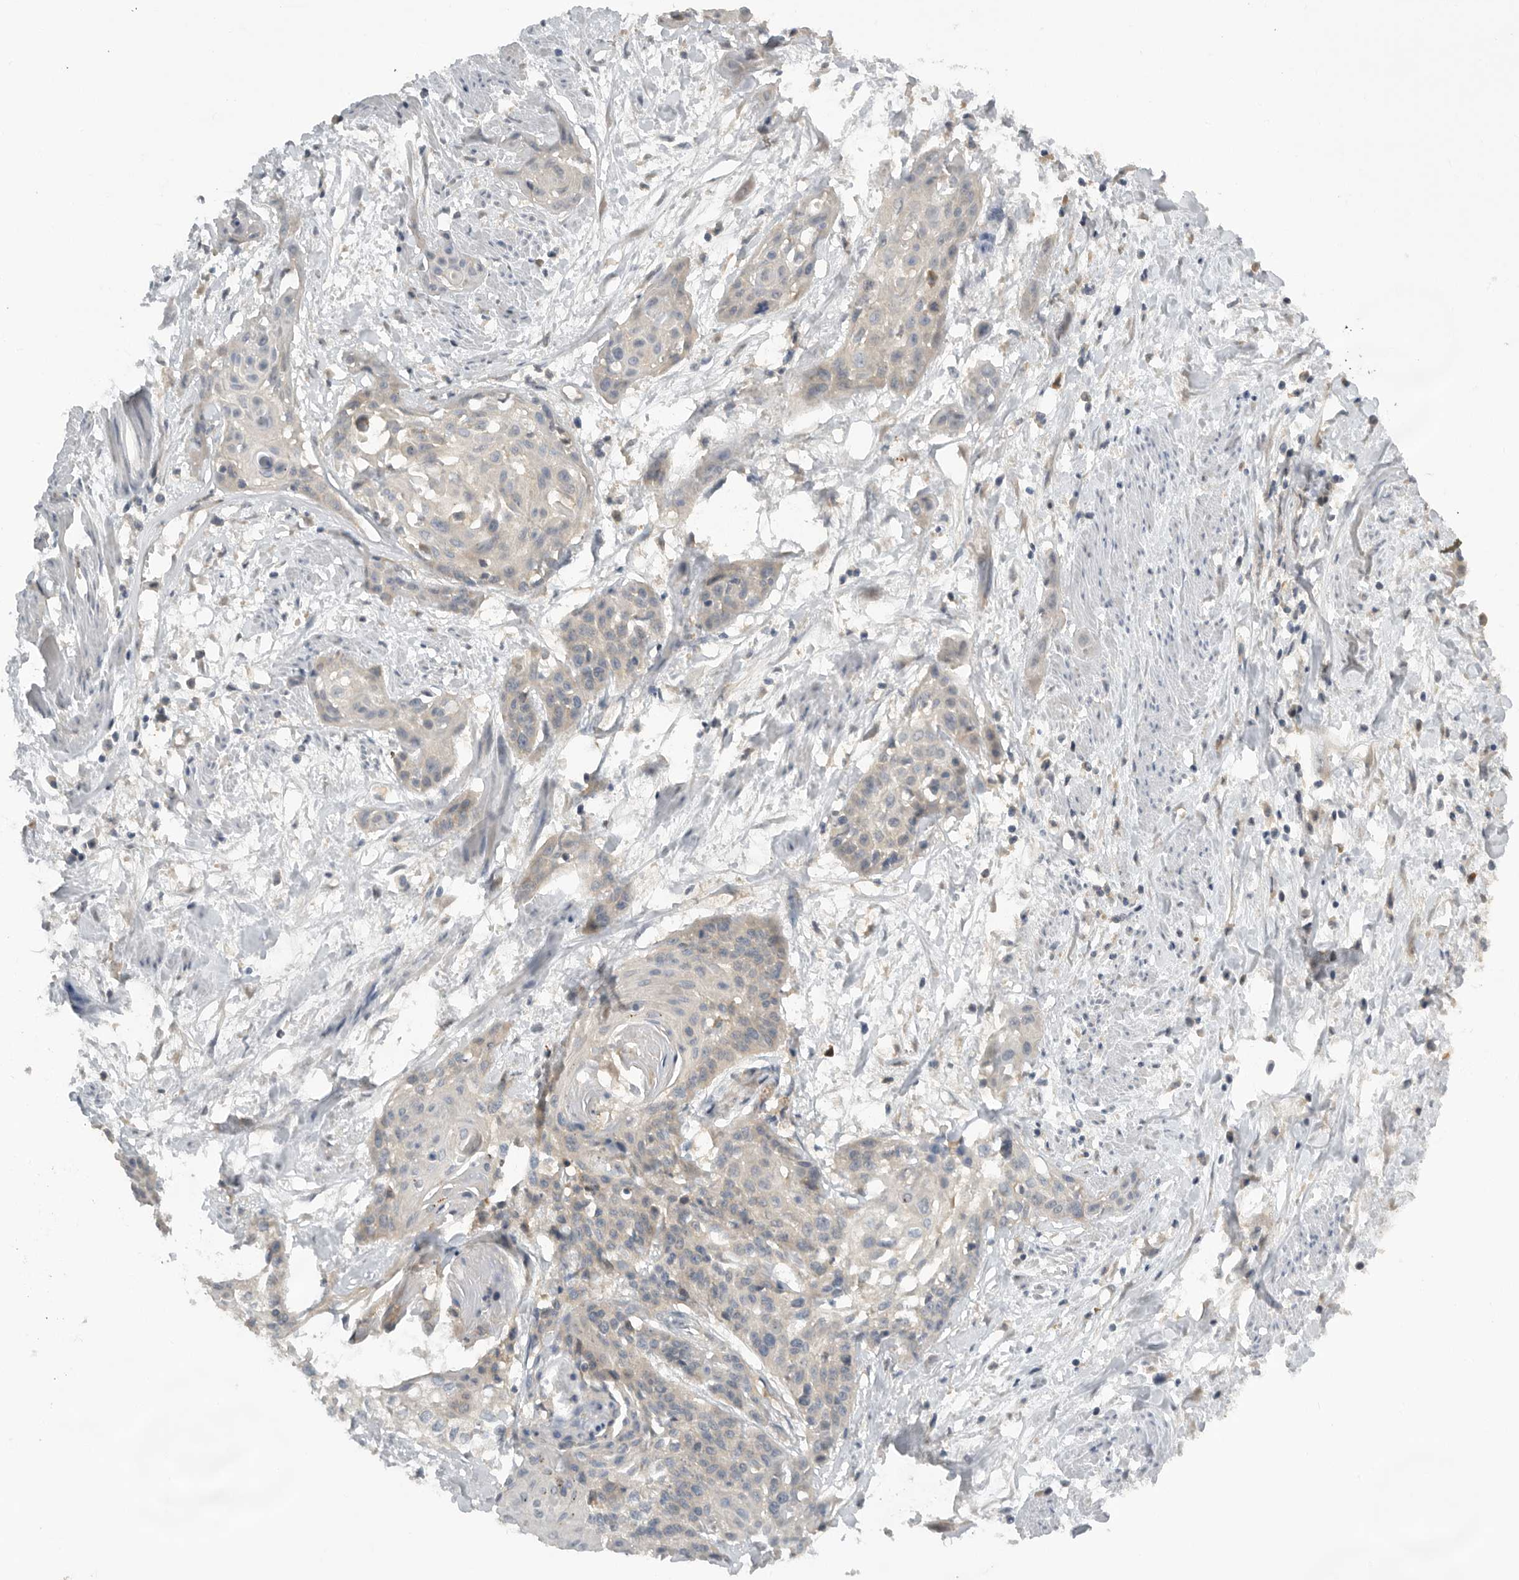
{"staining": {"intensity": "weak", "quantity": "<25%", "location": "cytoplasmic/membranous"}, "tissue": "cervical cancer", "cell_type": "Tumor cells", "image_type": "cancer", "snomed": [{"axis": "morphology", "description": "Squamous cell carcinoma, NOS"}, {"axis": "topography", "description": "Cervix"}], "caption": "This is a image of immunohistochemistry staining of squamous cell carcinoma (cervical), which shows no expression in tumor cells.", "gene": "AASDHPPT", "patient": {"sex": "female", "age": 57}}